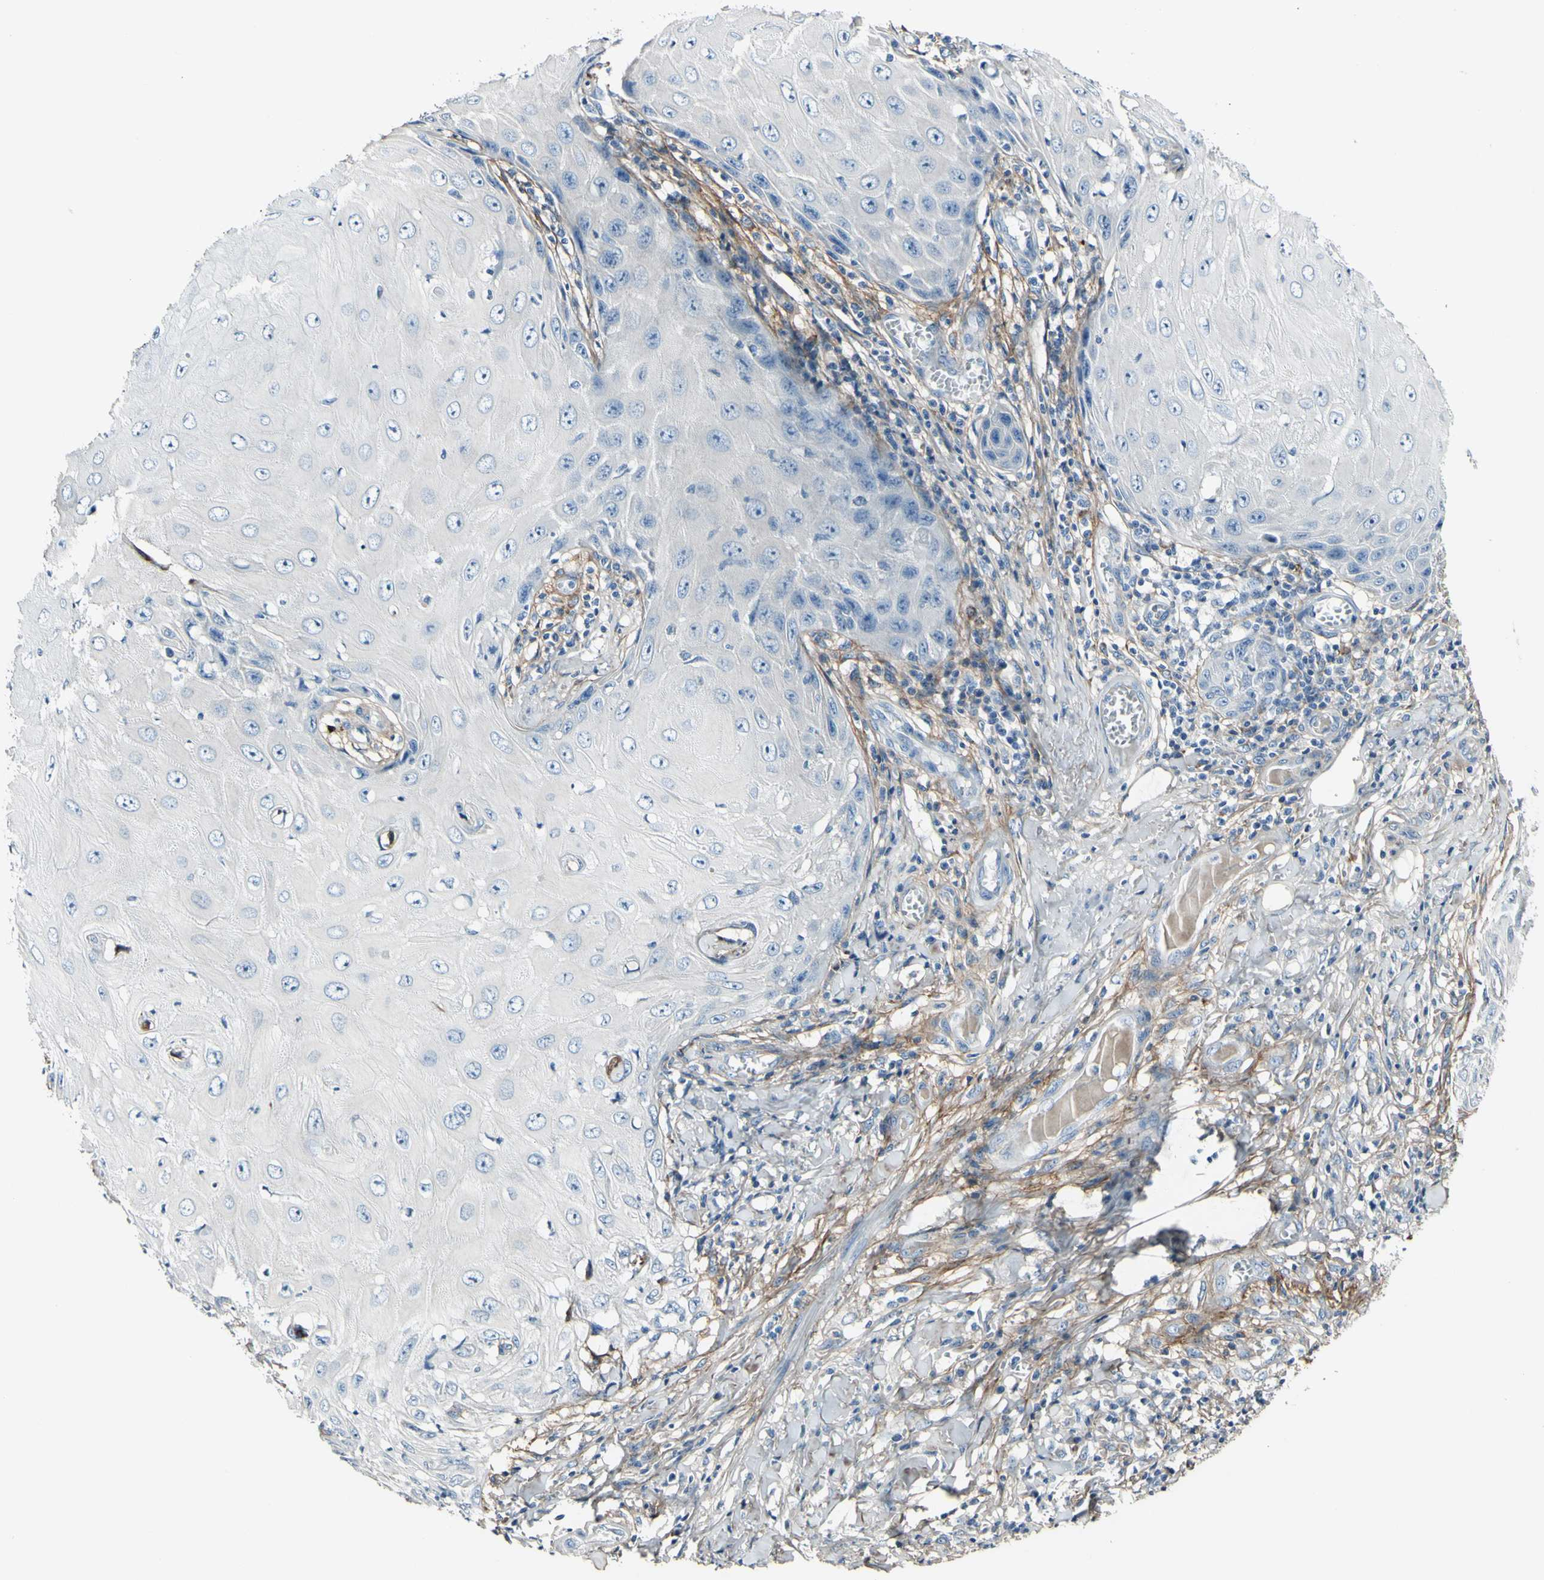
{"staining": {"intensity": "negative", "quantity": "none", "location": "none"}, "tissue": "skin cancer", "cell_type": "Tumor cells", "image_type": "cancer", "snomed": [{"axis": "morphology", "description": "Squamous cell carcinoma, NOS"}, {"axis": "topography", "description": "Skin"}], "caption": "The micrograph displays no staining of tumor cells in skin squamous cell carcinoma.", "gene": "COL6A3", "patient": {"sex": "female", "age": 73}}